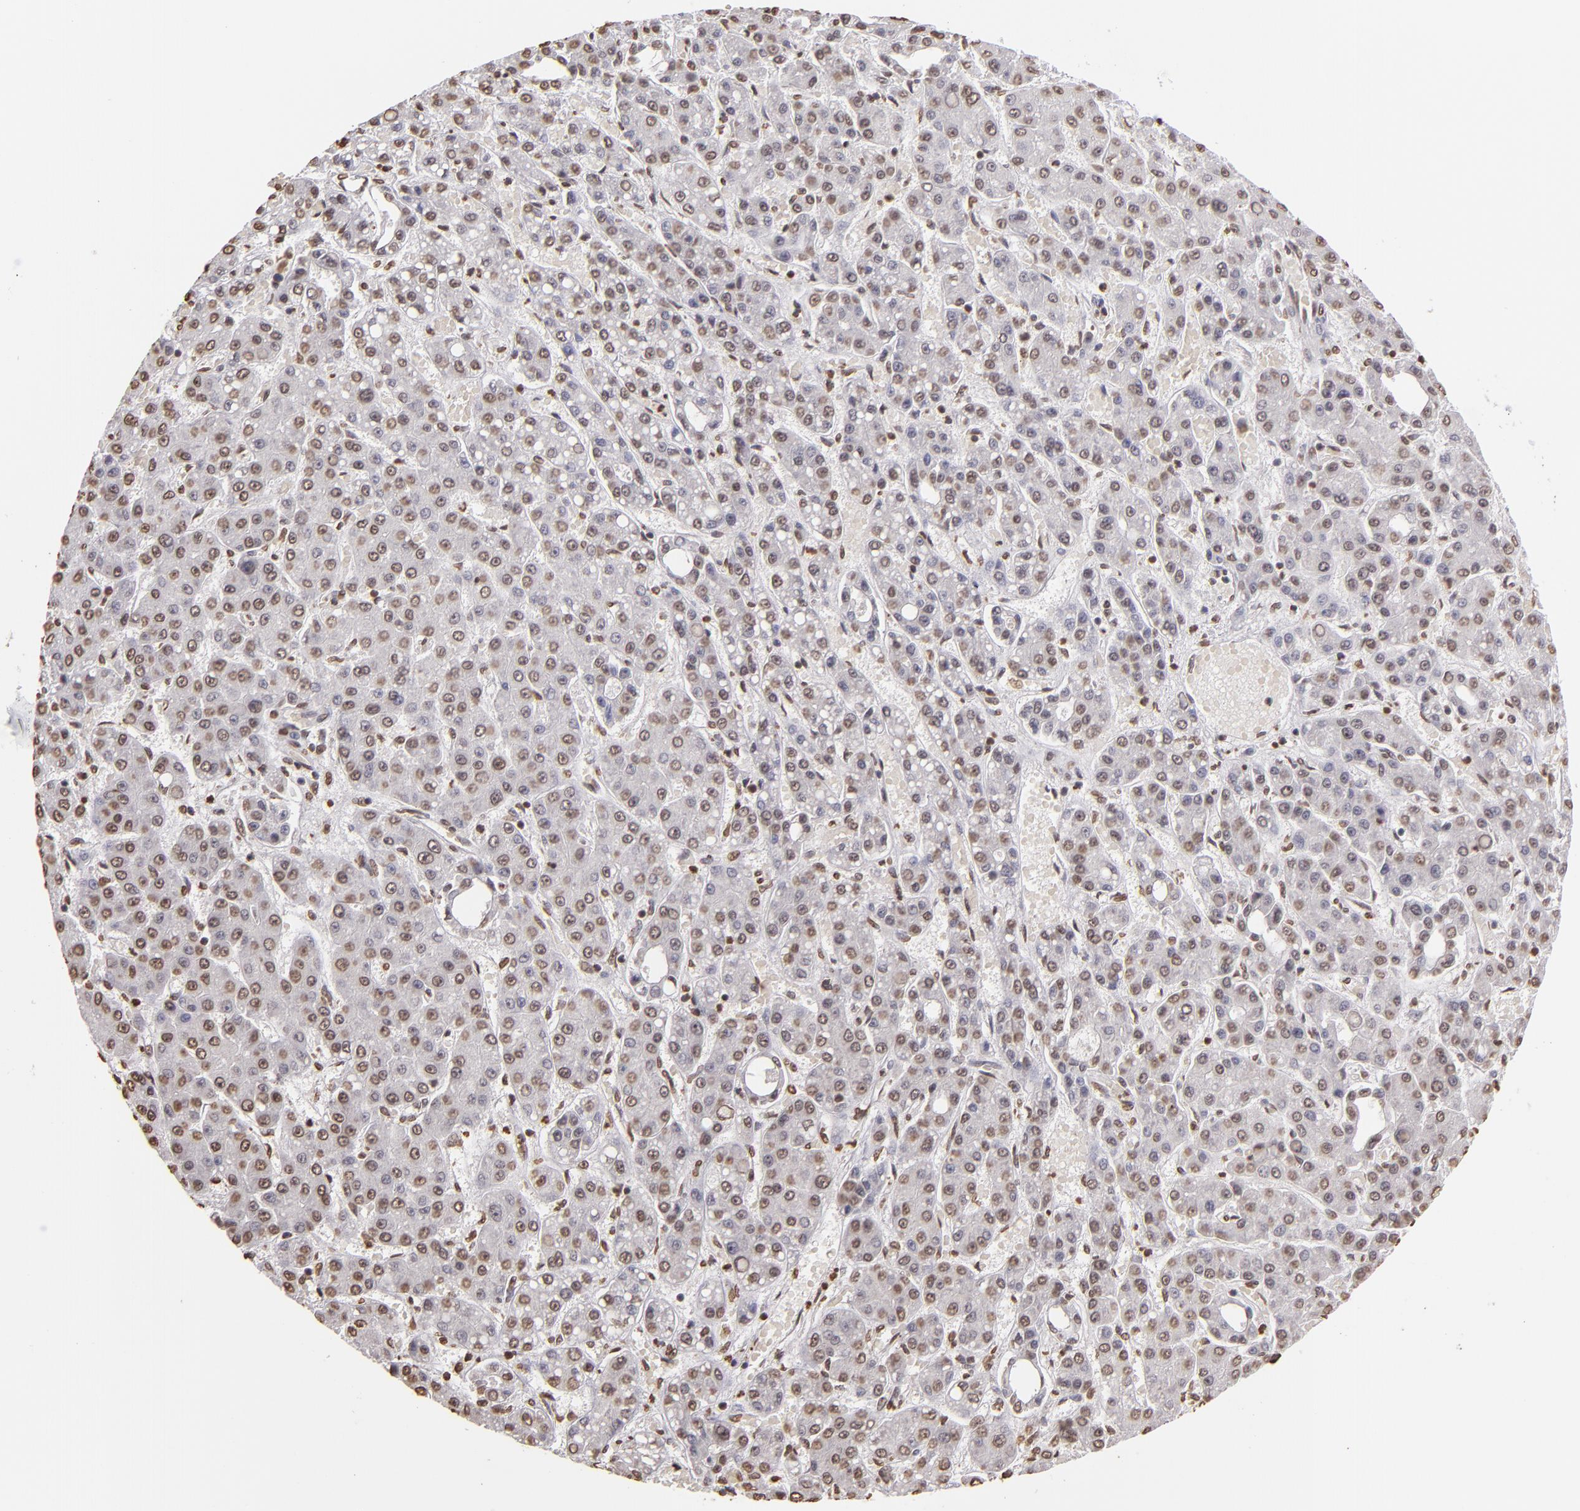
{"staining": {"intensity": "weak", "quantity": "25%-75%", "location": "nuclear"}, "tissue": "liver cancer", "cell_type": "Tumor cells", "image_type": "cancer", "snomed": [{"axis": "morphology", "description": "Carcinoma, Hepatocellular, NOS"}, {"axis": "topography", "description": "Liver"}], "caption": "Immunohistochemical staining of liver cancer demonstrates low levels of weak nuclear staining in approximately 25%-75% of tumor cells. (brown staining indicates protein expression, while blue staining denotes nuclei).", "gene": "LBX1", "patient": {"sex": "male", "age": 69}}